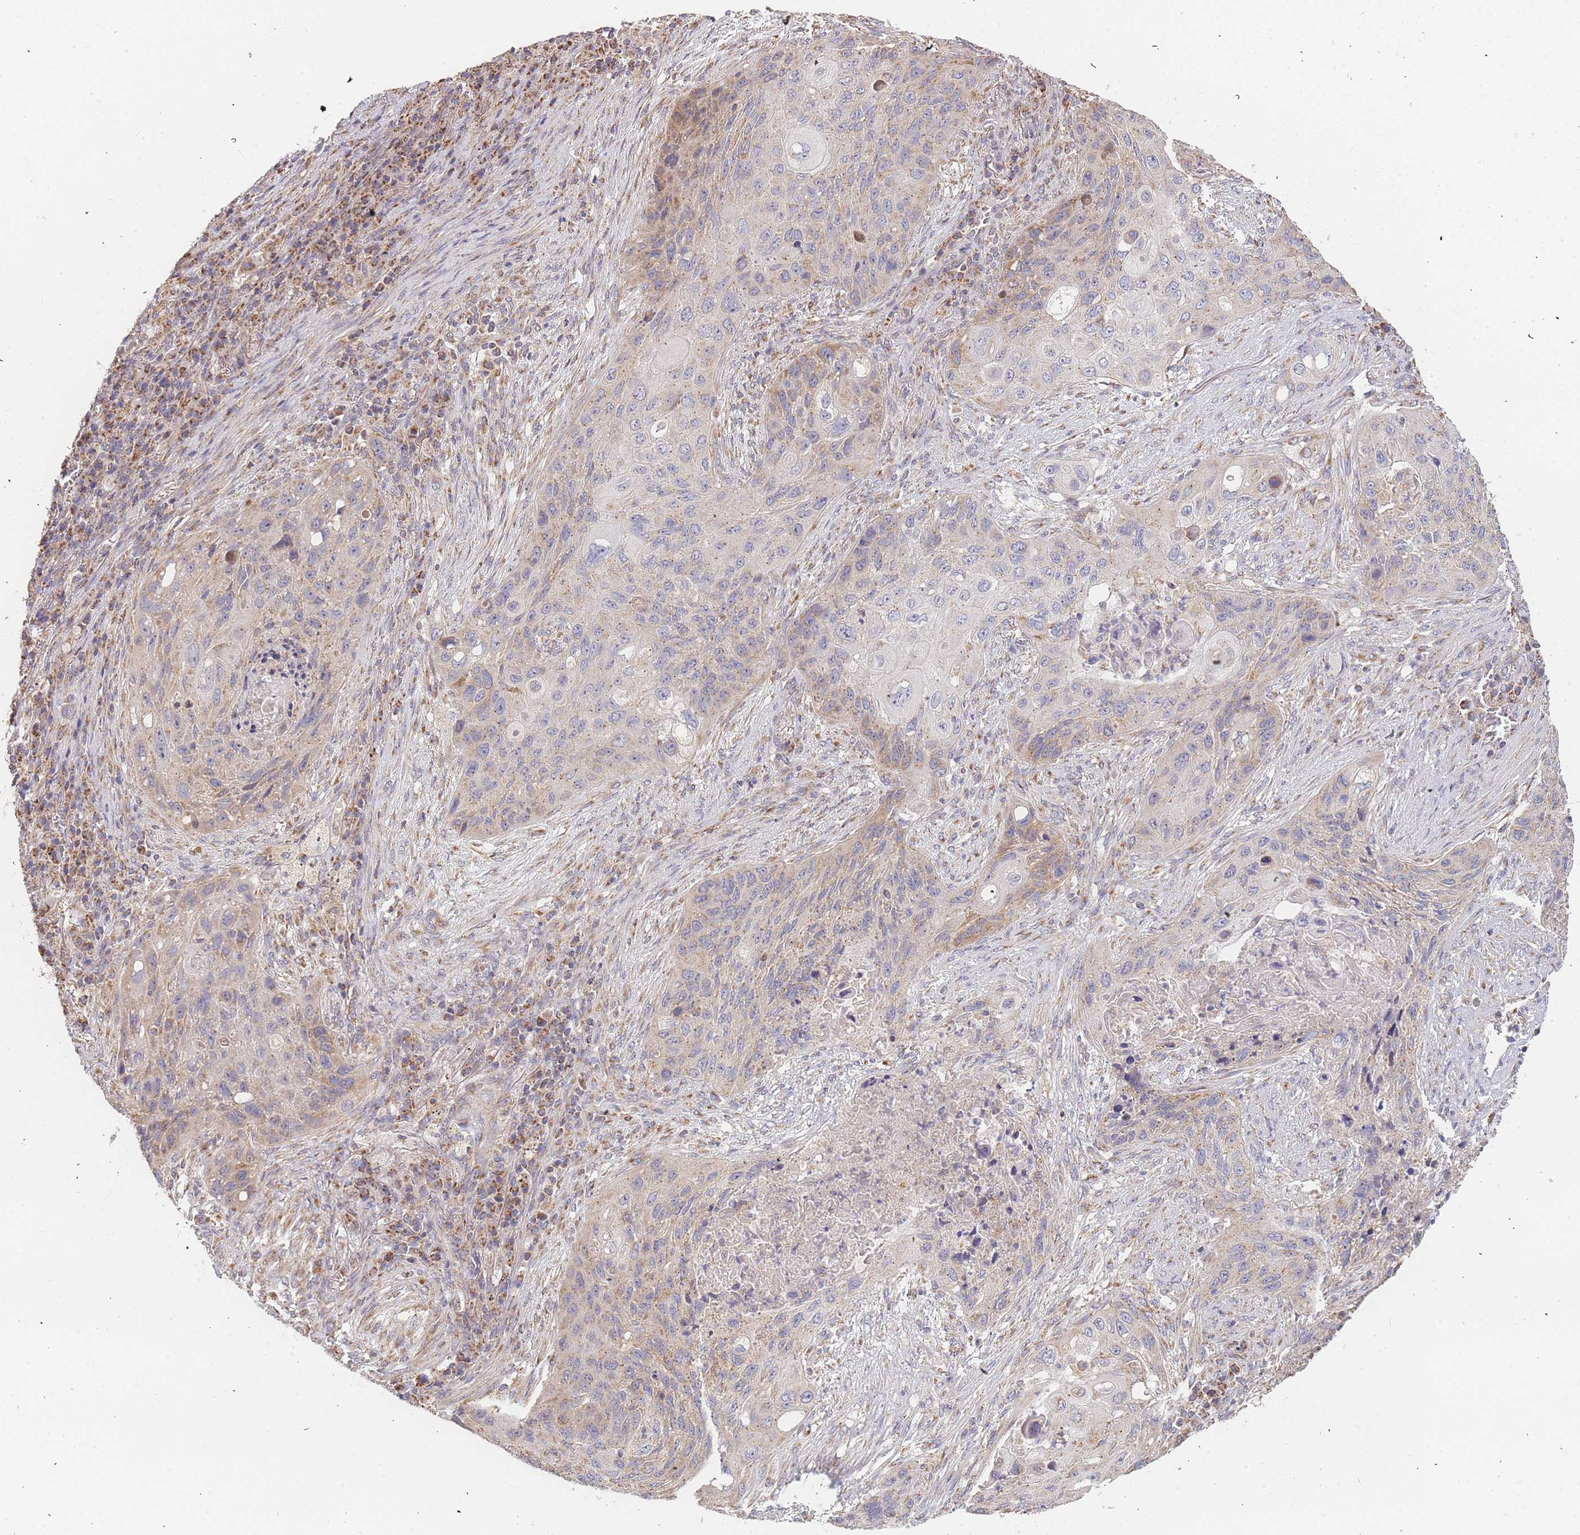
{"staining": {"intensity": "moderate", "quantity": "<25%", "location": "cytoplasmic/membranous"}, "tissue": "lung cancer", "cell_type": "Tumor cells", "image_type": "cancer", "snomed": [{"axis": "morphology", "description": "Squamous cell carcinoma, NOS"}, {"axis": "topography", "description": "Lung"}], "caption": "High-magnification brightfield microscopy of lung cancer stained with DAB (3,3'-diaminobenzidine) (brown) and counterstained with hematoxylin (blue). tumor cells exhibit moderate cytoplasmic/membranous positivity is appreciated in about<25% of cells.", "gene": "ADCY9", "patient": {"sex": "female", "age": 63}}